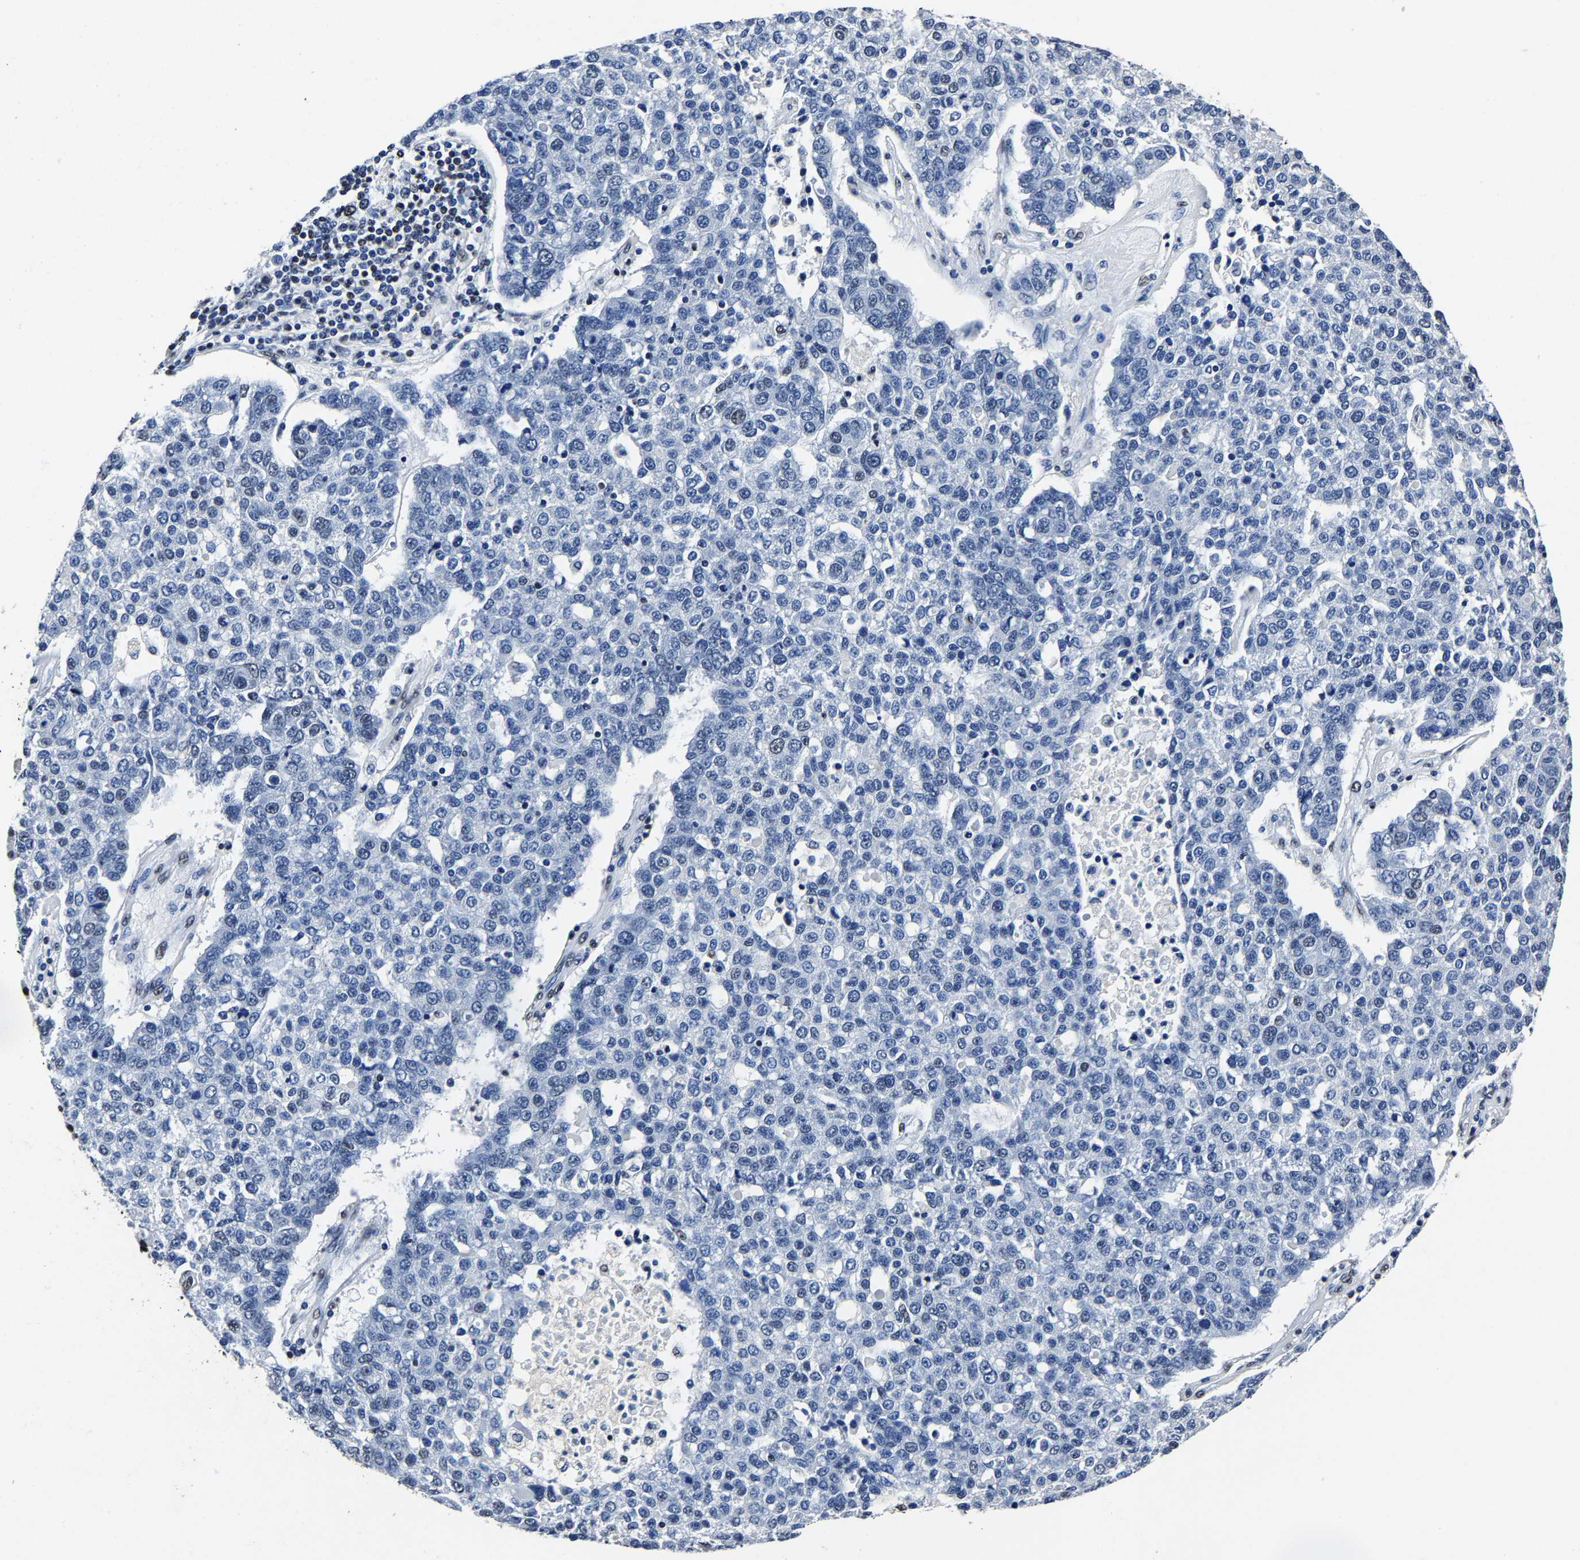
{"staining": {"intensity": "negative", "quantity": "none", "location": "none"}, "tissue": "pancreatic cancer", "cell_type": "Tumor cells", "image_type": "cancer", "snomed": [{"axis": "morphology", "description": "Adenocarcinoma, NOS"}, {"axis": "topography", "description": "Pancreas"}], "caption": "Pancreatic cancer (adenocarcinoma) stained for a protein using immunohistochemistry (IHC) shows no expression tumor cells.", "gene": "RBM45", "patient": {"sex": "female", "age": 61}}